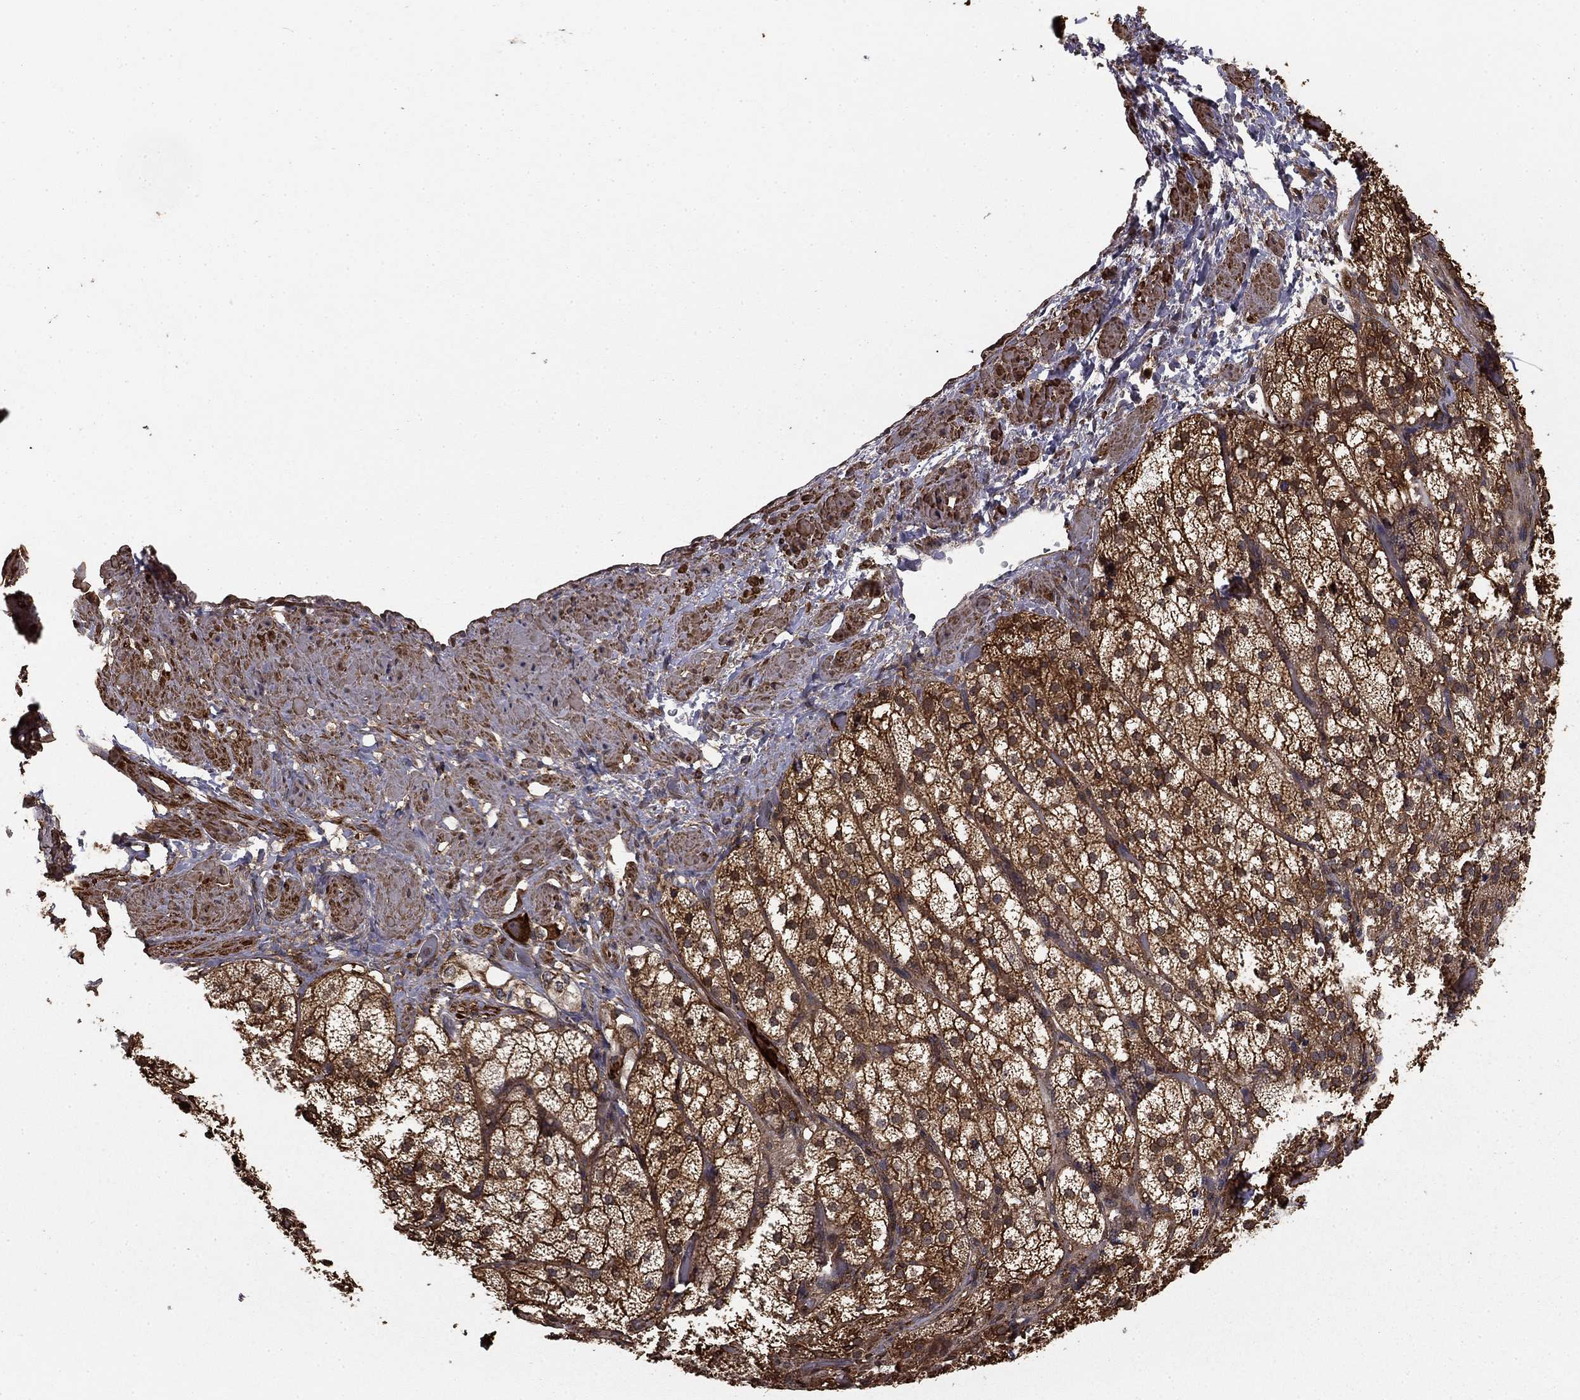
{"staining": {"intensity": "strong", "quantity": "25%-75%", "location": "cytoplasmic/membranous"}, "tissue": "adrenal gland", "cell_type": "Glandular cells", "image_type": "normal", "snomed": [{"axis": "morphology", "description": "Normal tissue, NOS"}, {"axis": "topography", "description": "Adrenal gland"}], "caption": "Human adrenal gland stained with a brown dye demonstrates strong cytoplasmic/membranous positive positivity in about 25%-75% of glandular cells.", "gene": "HABP4", "patient": {"sex": "female", "age": 60}}